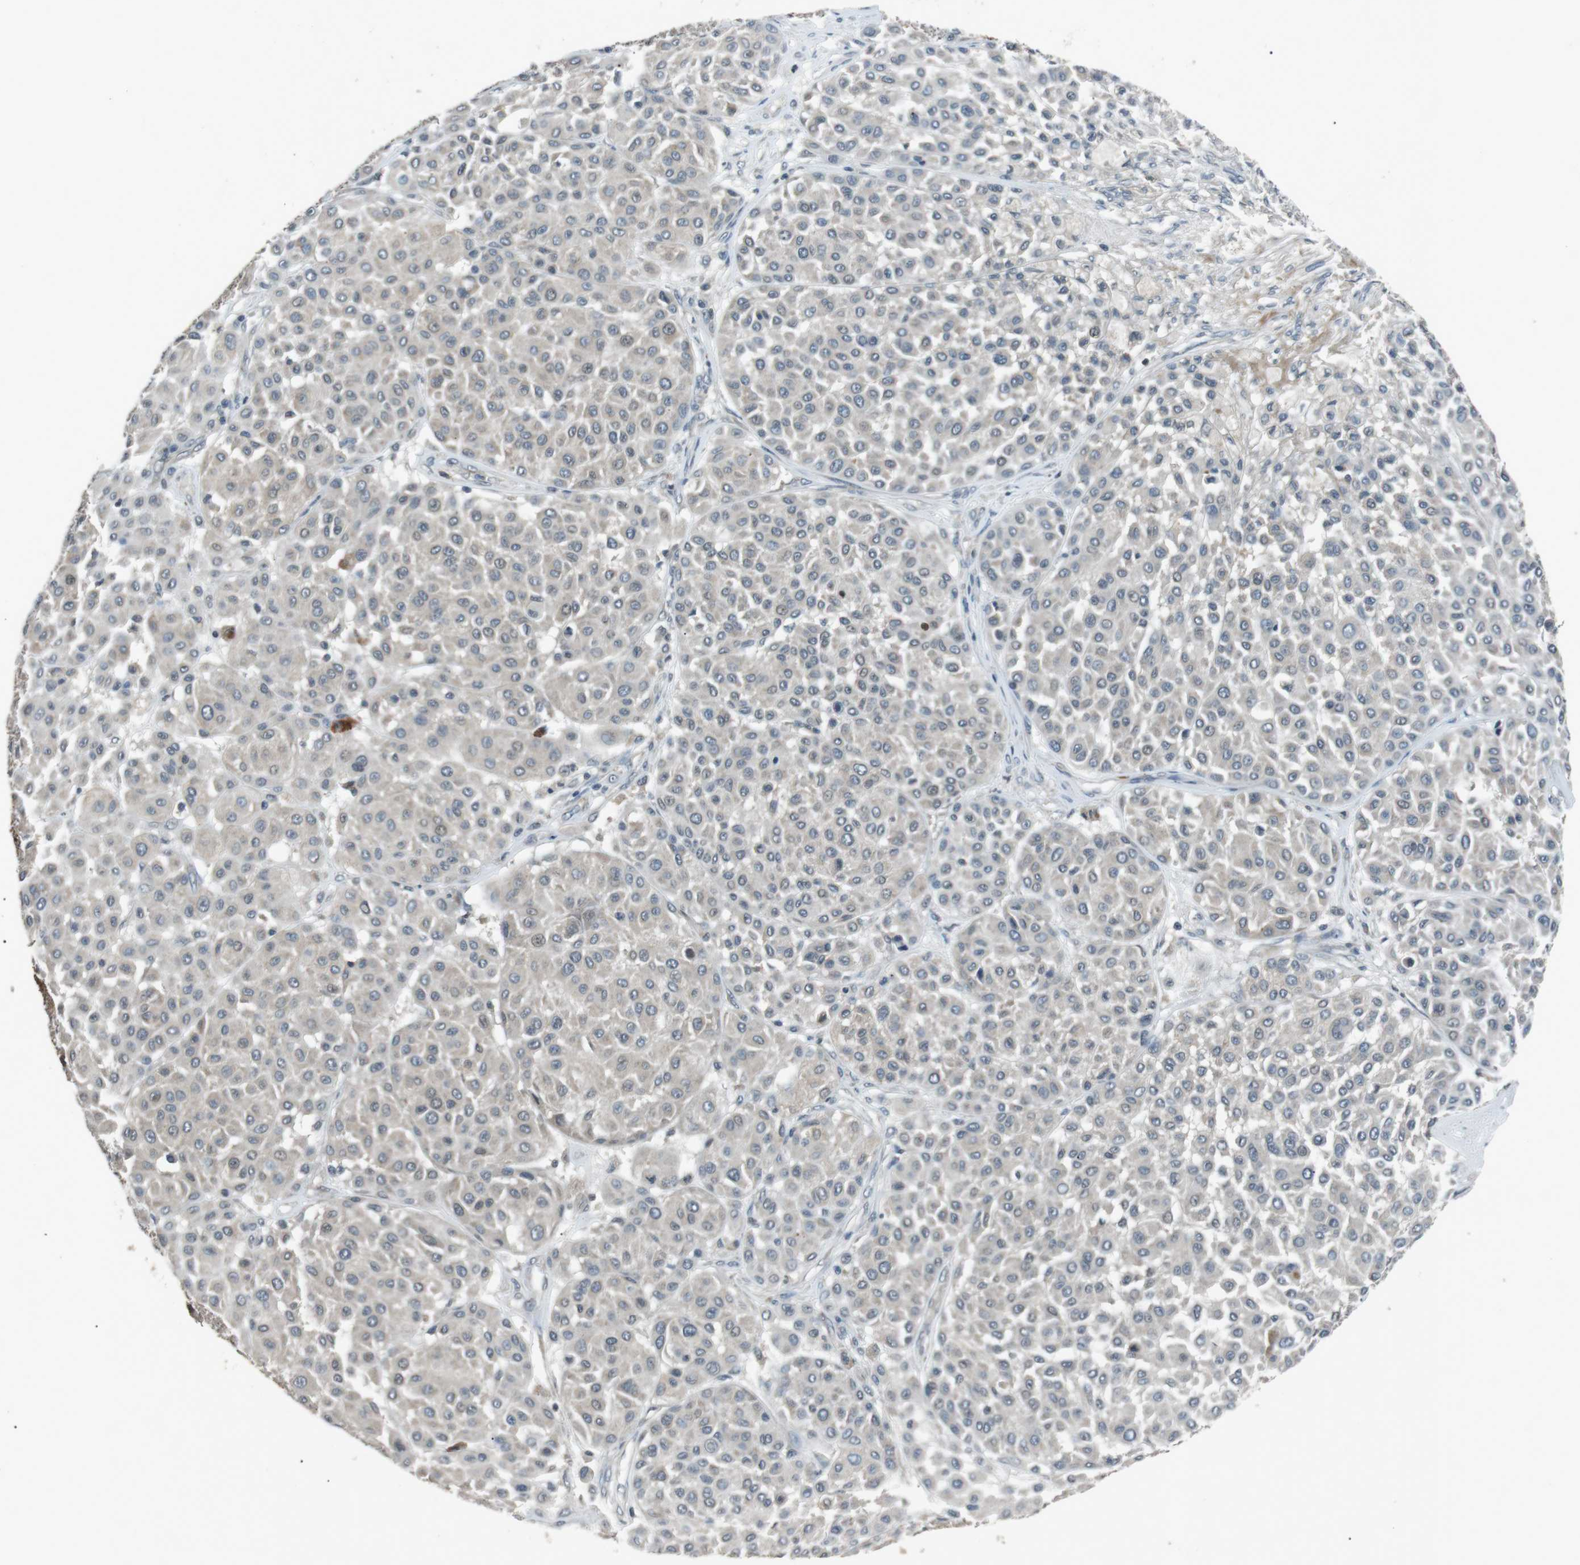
{"staining": {"intensity": "negative", "quantity": "none", "location": "none"}, "tissue": "melanoma", "cell_type": "Tumor cells", "image_type": "cancer", "snomed": [{"axis": "morphology", "description": "Malignant melanoma, Metastatic site"}, {"axis": "topography", "description": "Soft tissue"}], "caption": "The micrograph shows no significant positivity in tumor cells of melanoma.", "gene": "NEK7", "patient": {"sex": "male", "age": 41}}